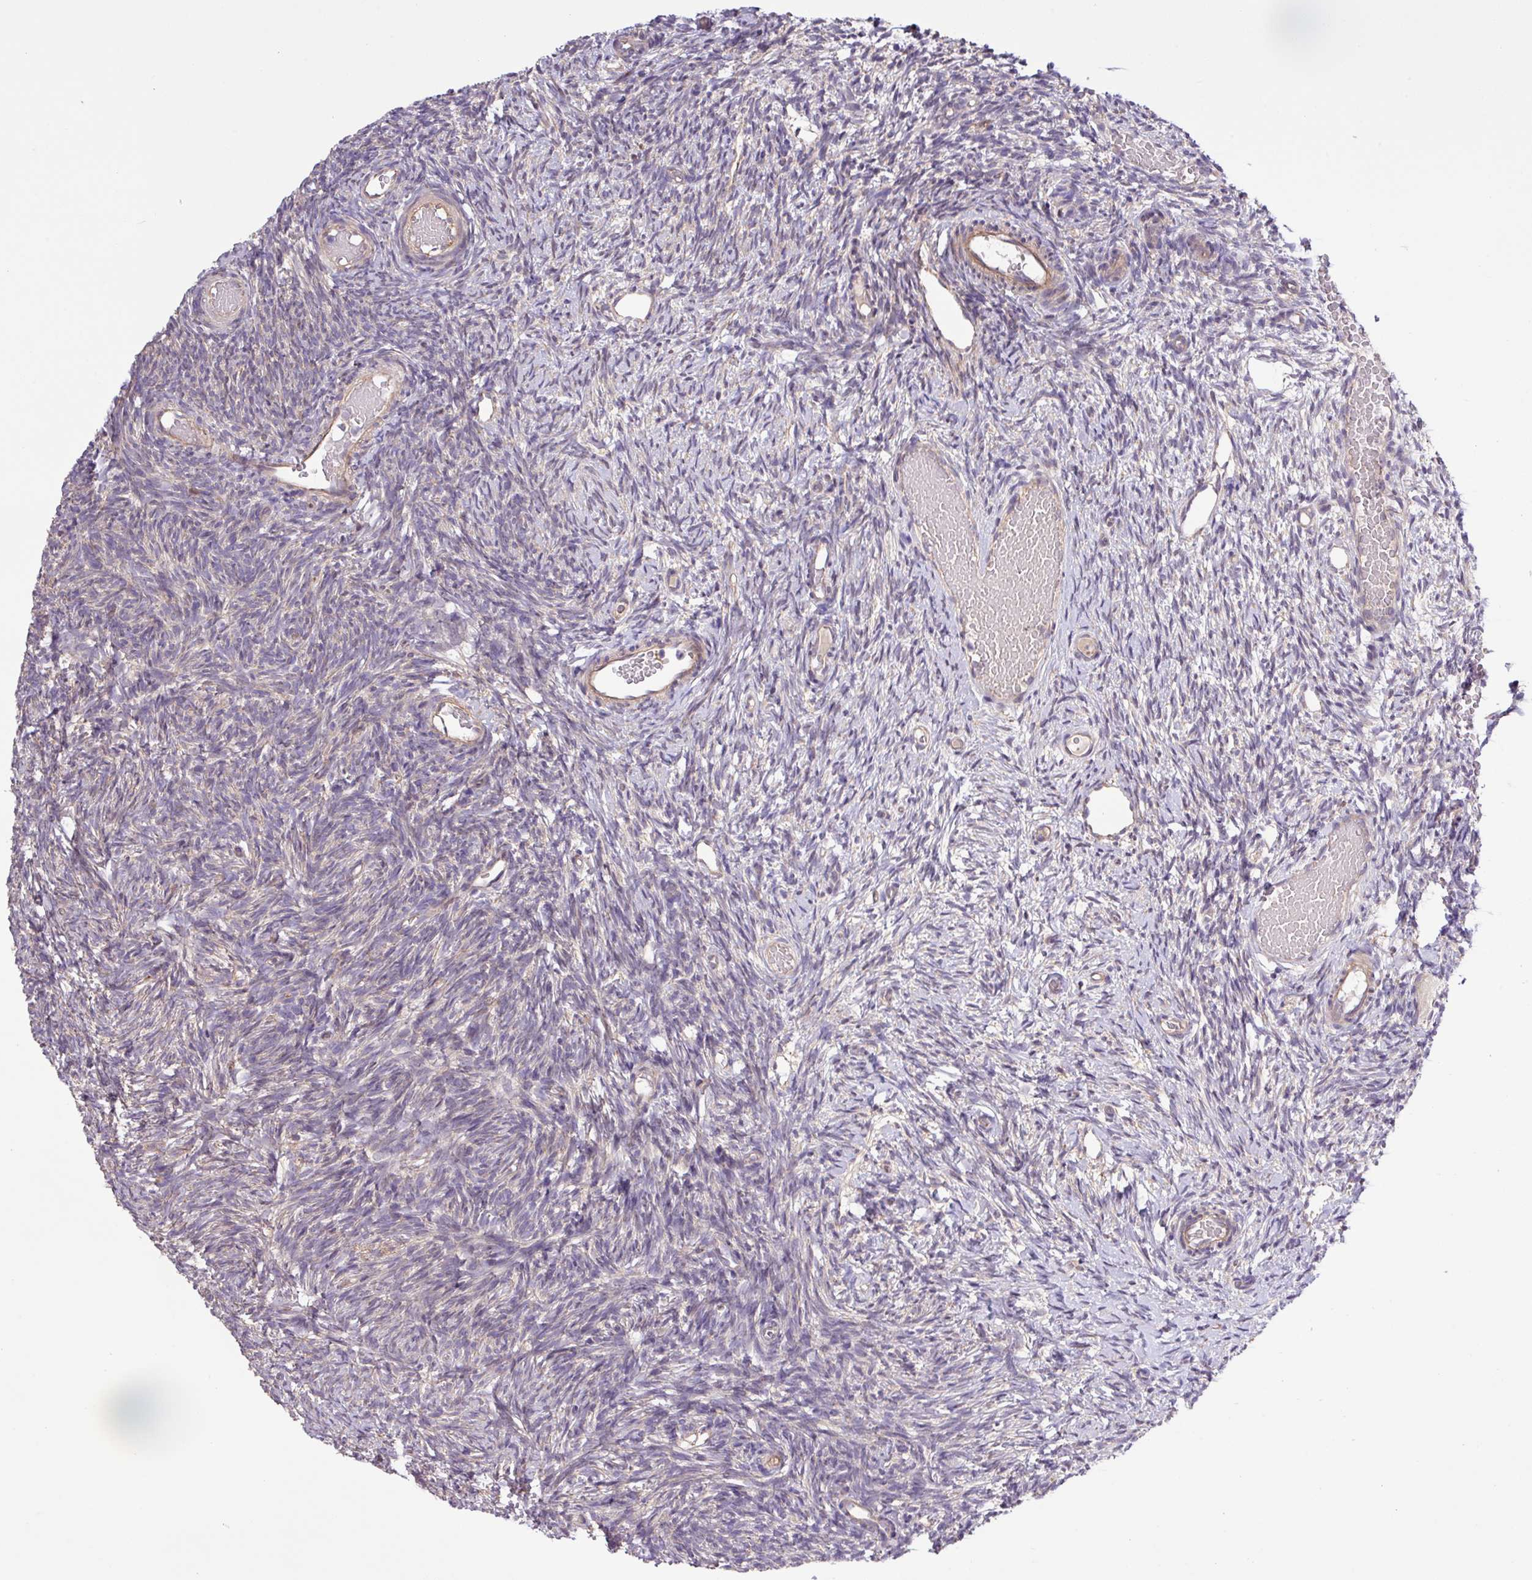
{"staining": {"intensity": "moderate", "quantity": ">75%", "location": "cytoplasmic/membranous"}, "tissue": "ovary", "cell_type": "Follicle cells", "image_type": "normal", "snomed": [{"axis": "morphology", "description": "Normal tissue, NOS"}, {"axis": "topography", "description": "Ovary"}], "caption": "A micrograph showing moderate cytoplasmic/membranous positivity in about >75% of follicle cells in unremarkable ovary, as visualized by brown immunohistochemical staining.", "gene": "MEGF6", "patient": {"sex": "female", "age": 39}}